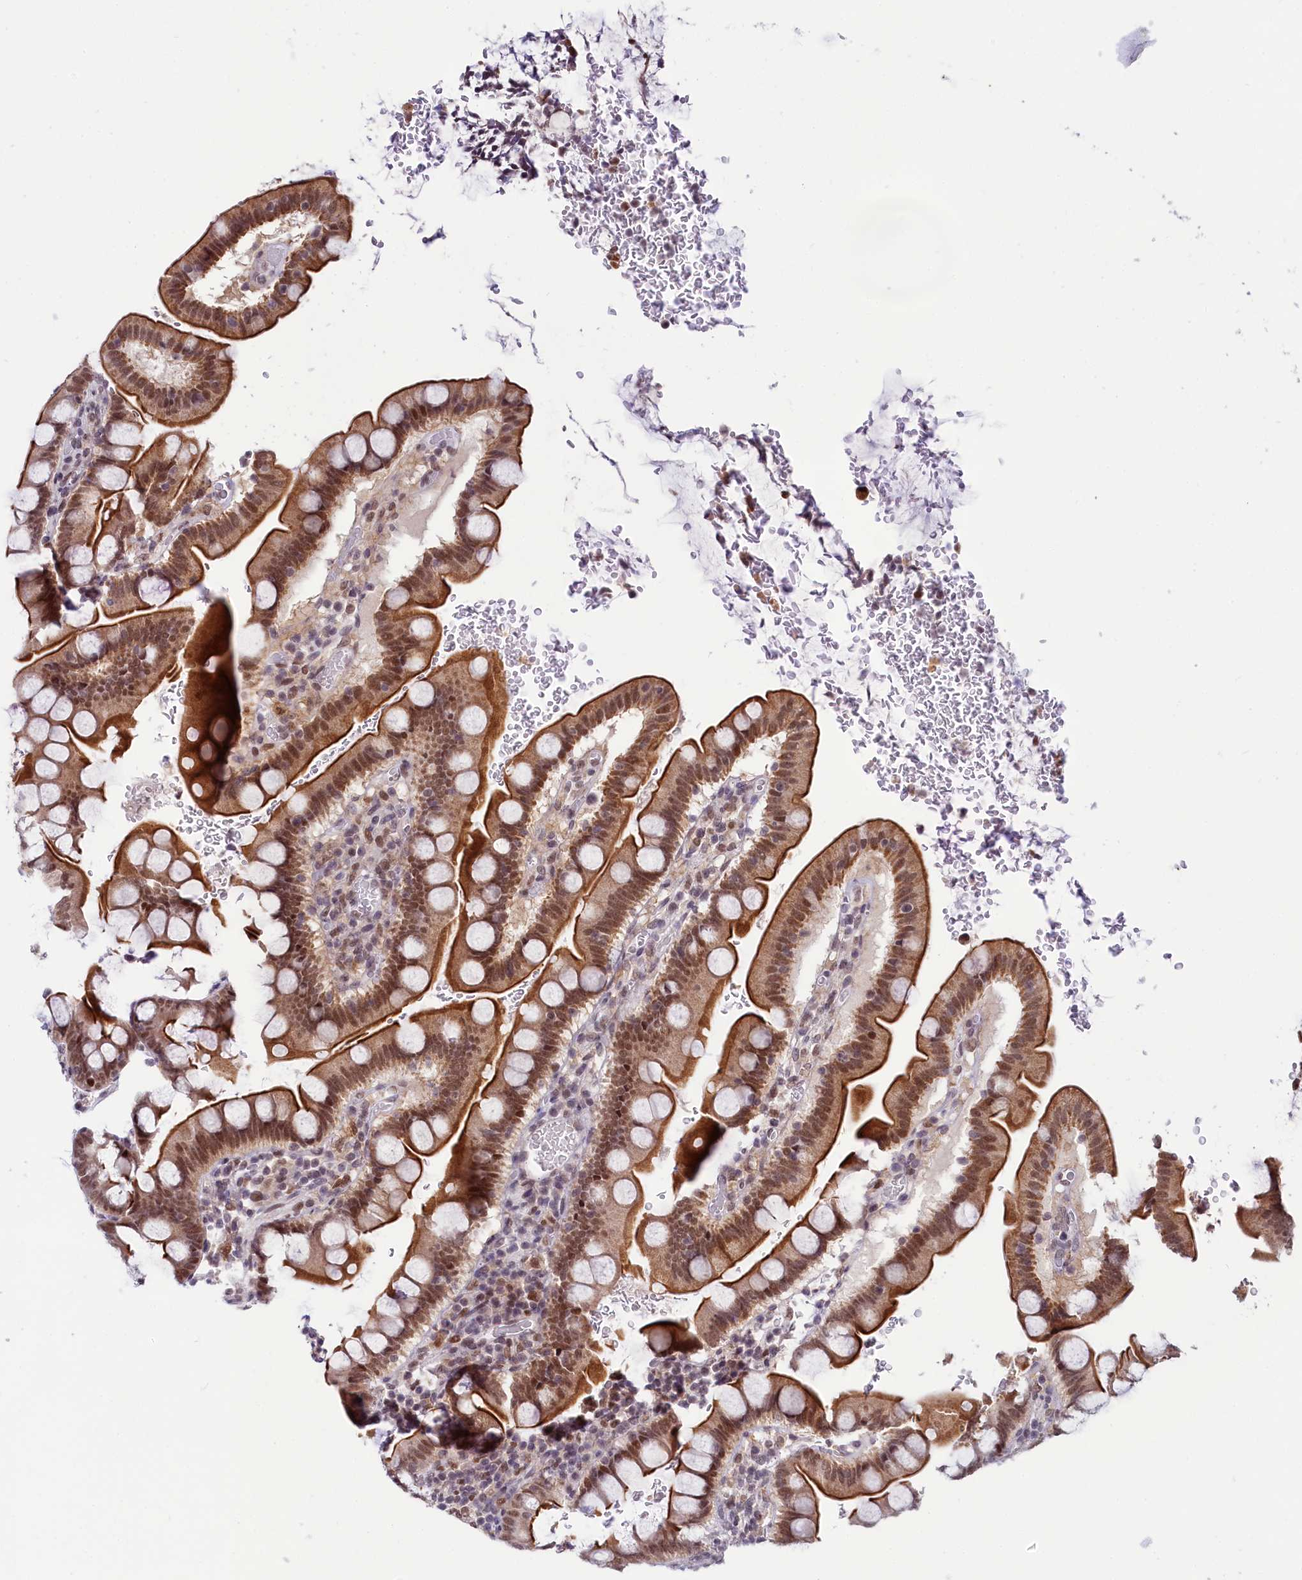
{"staining": {"intensity": "moderate", "quantity": ">75%", "location": "cytoplasmic/membranous,nuclear"}, "tissue": "small intestine", "cell_type": "Glandular cells", "image_type": "normal", "snomed": [{"axis": "morphology", "description": "Normal tissue, NOS"}, {"axis": "topography", "description": "Stomach, upper"}, {"axis": "topography", "description": "Stomach, lower"}, {"axis": "topography", "description": "Small intestine"}], "caption": "This photomicrograph reveals immunohistochemistry staining of benign small intestine, with medium moderate cytoplasmic/membranous,nuclear staining in approximately >75% of glandular cells.", "gene": "SCAF11", "patient": {"sex": "male", "age": 68}}